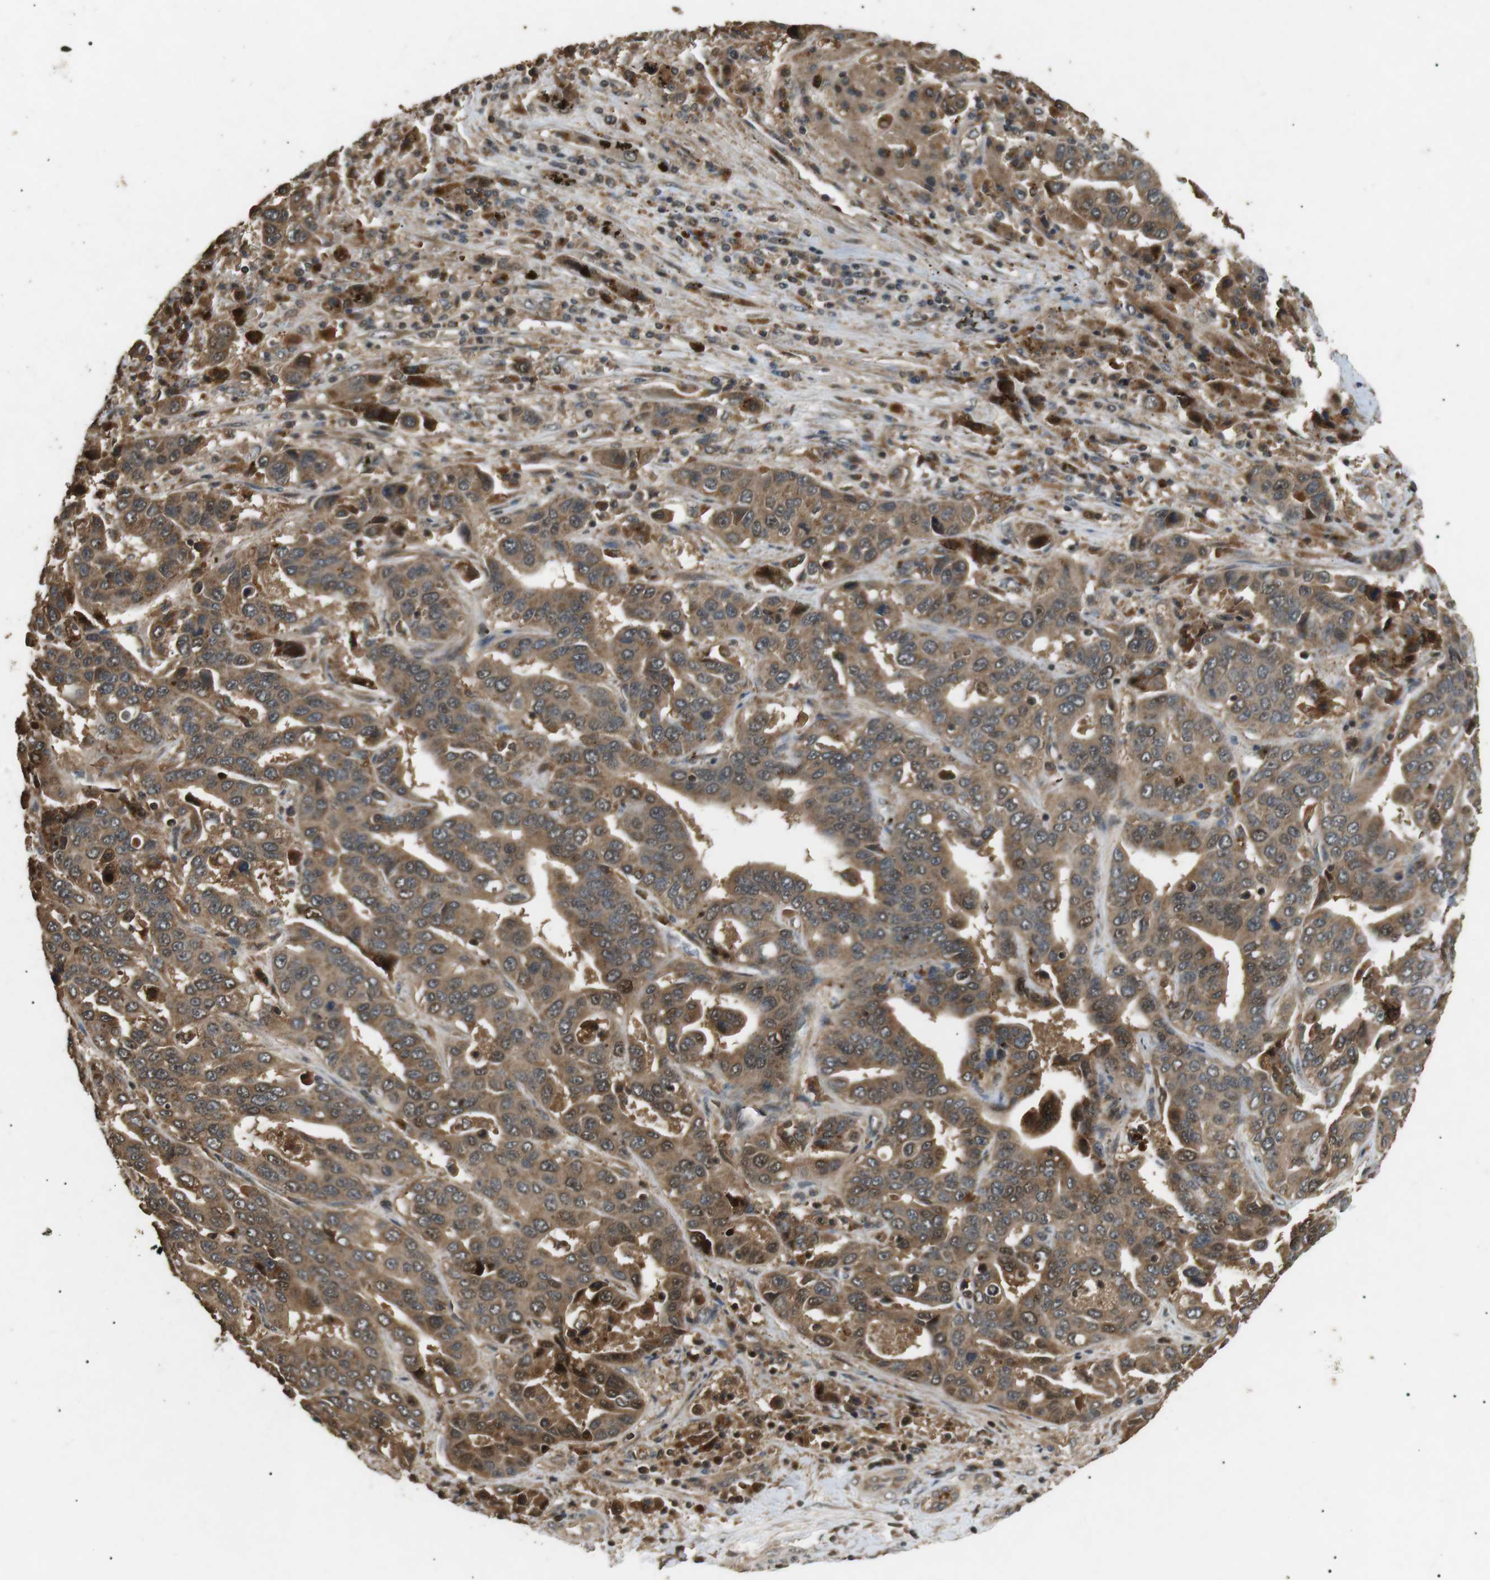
{"staining": {"intensity": "moderate", "quantity": ">75%", "location": "cytoplasmic/membranous,nuclear"}, "tissue": "liver cancer", "cell_type": "Tumor cells", "image_type": "cancer", "snomed": [{"axis": "morphology", "description": "Cholangiocarcinoma"}, {"axis": "topography", "description": "Liver"}], "caption": "Immunohistochemical staining of human liver cancer reveals medium levels of moderate cytoplasmic/membranous and nuclear protein expression in approximately >75% of tumor cells.", "gene": "TBC1D15", "patient": {"sex": "female", "age": 52}}